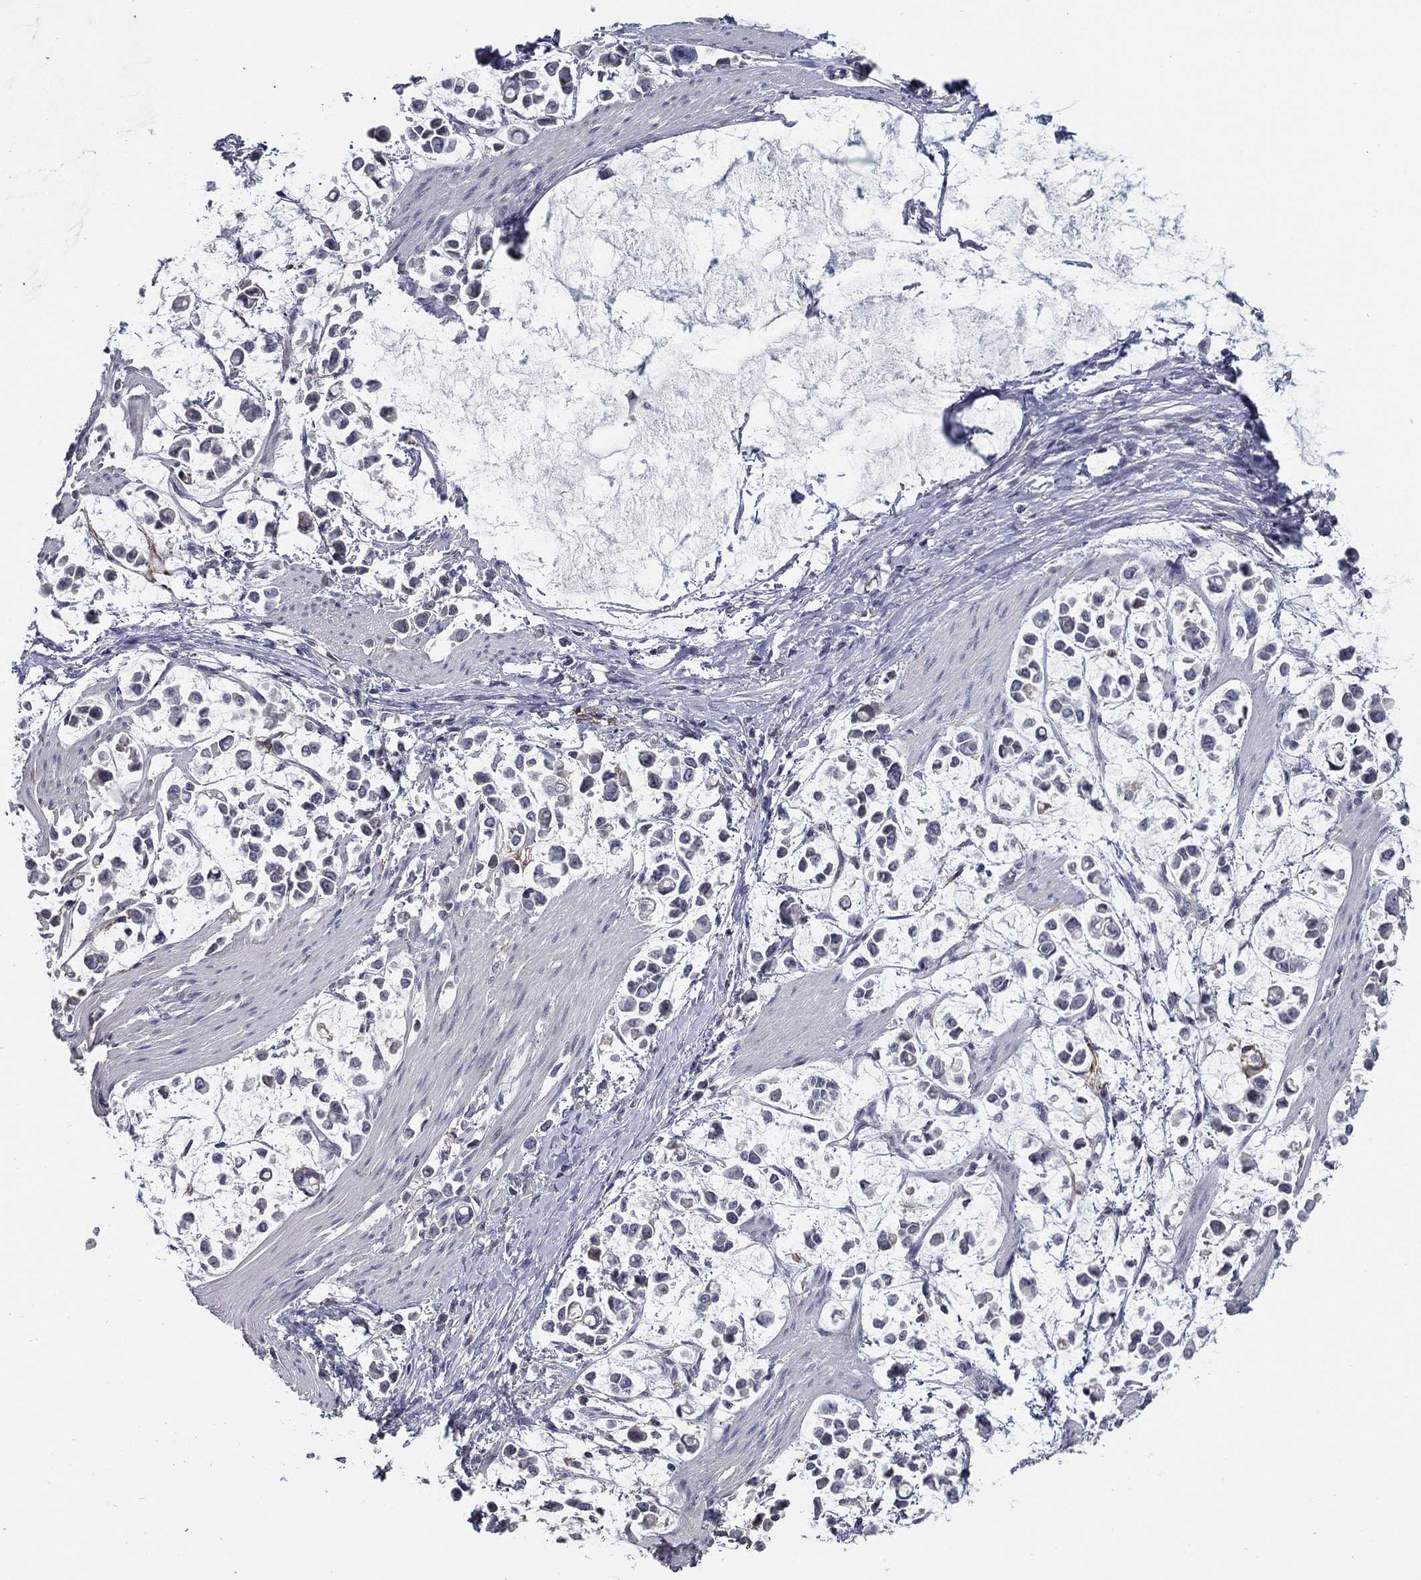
{"staining": {"intensity": "negative", "quantity": "none", "location": "none"}, "tissue": "stomach cancer", "cell_type": "Tumor cells", "image_type": "cancer", "snomed": [{"axis": "morphology", "description": "Adenocarcinoma, NOS"}, {"axis": "topography", "description": "Stomach"}], "caption": "DAB immunohistochemical staining of human stomach adenocarcinoma demonstrates no significant expression in tumor cells.", "gene": "CD274", "patient": {"sex": "male", "age": 82}}